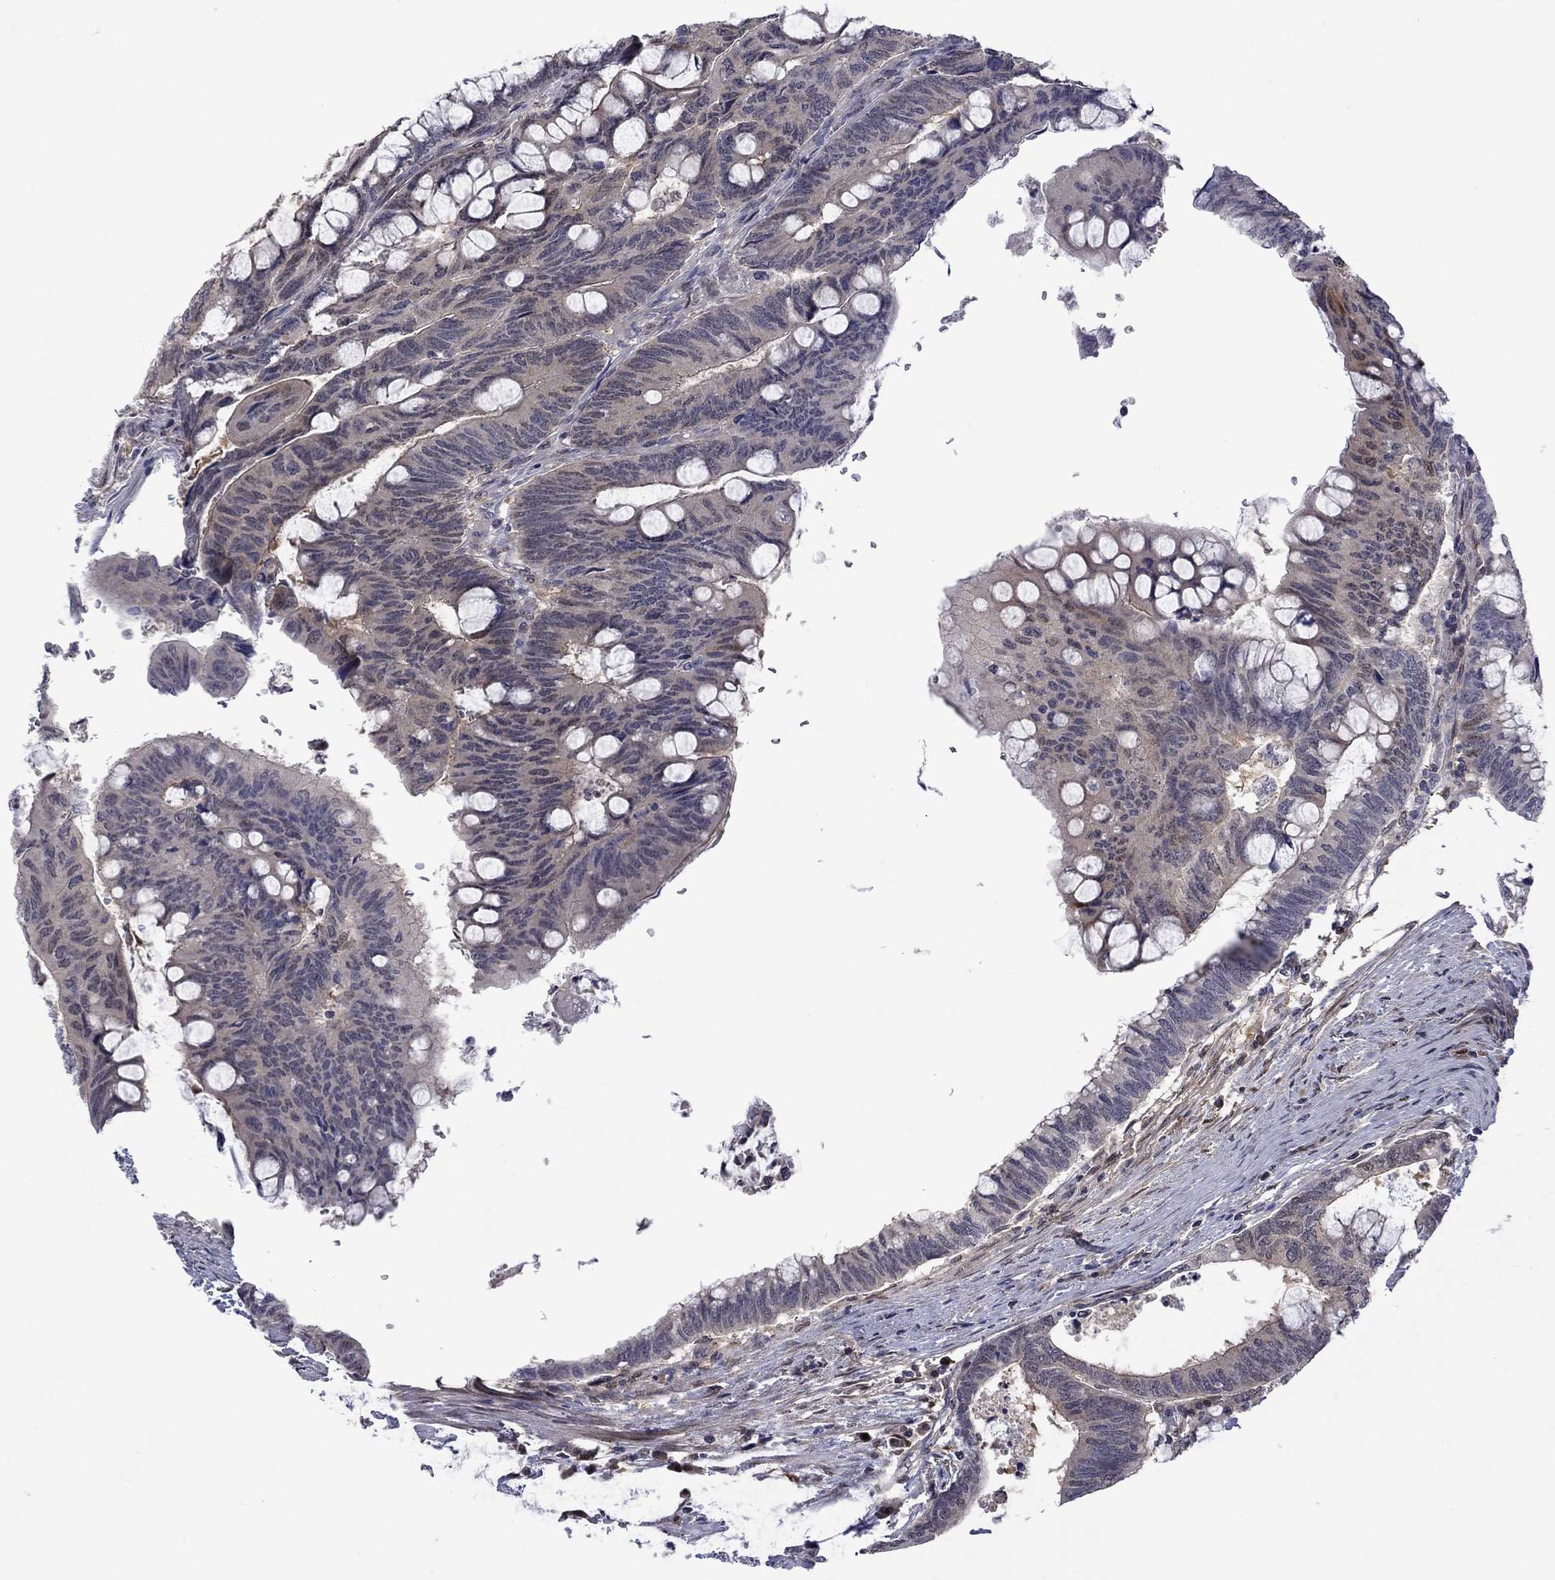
{"staining": {"intensity": "negative", "quantity": "none", "location": "none"}, "tissue": "colorectal cancer", "cell_type": "Tumor cells", "image_type": "cancer", "snomed": [{"axis": "morphology", "description": "Normal tissue, NOS"}, {"axis": "morphology", "description": "Adenocarcinoma, NOS"}, {"axis": "topography", "description": "Rectum"}], "caption": "IHC micrograph of neoplastic tissue: human colorectal adenocarcinoma stained with DAB demonstrates no significant protein expression in tumor cells.", "gene": "CBR1", "patient": {"sex": "male", "age": 92}}